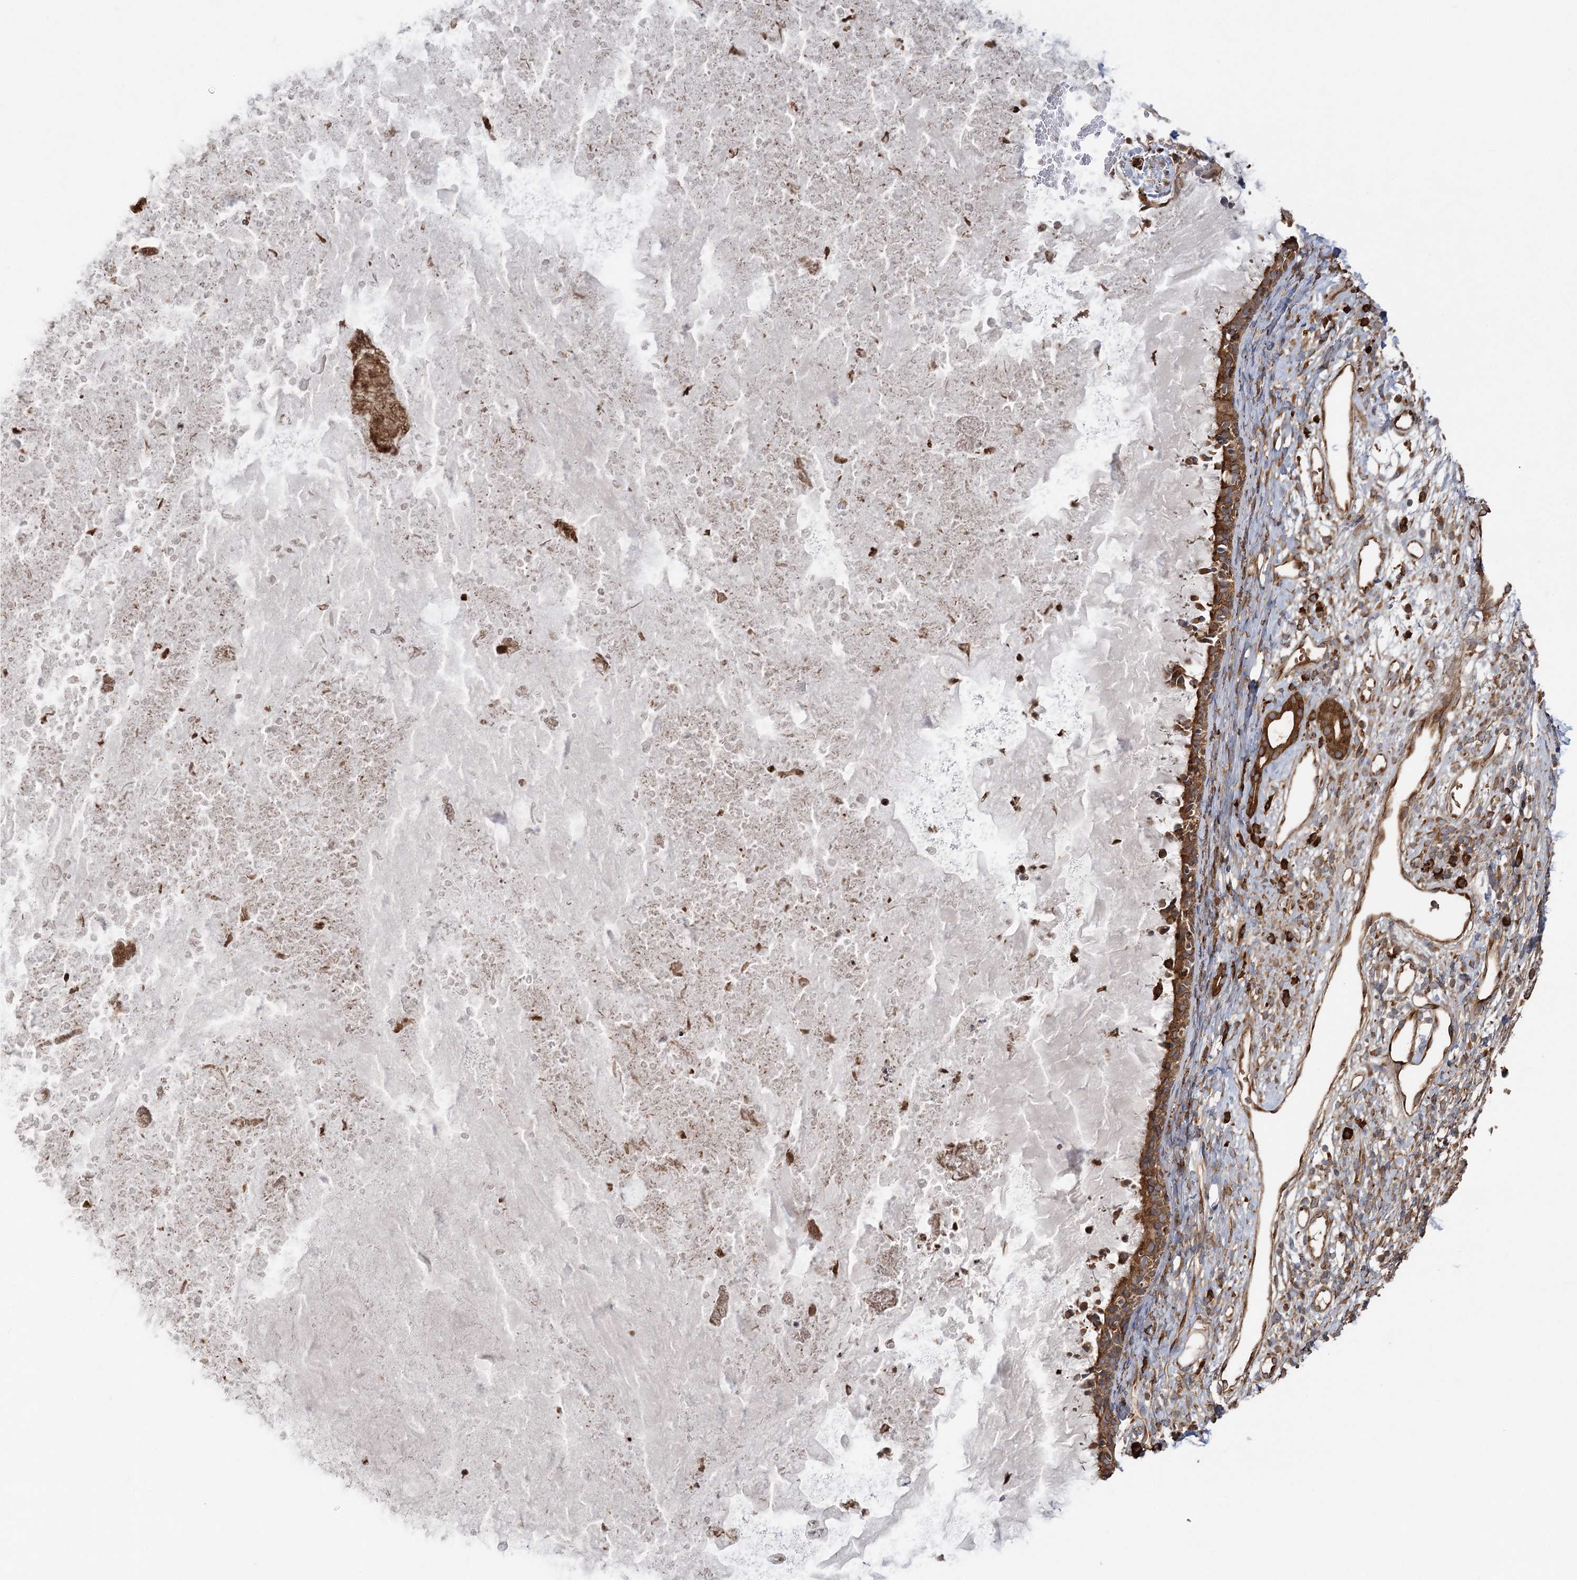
{"staining": {"intensity": "strong", "quantity": ">75%", "location": "cytoplasmic/membranous"}, "tissue": "nasopharynx", "cell_type": "Respiratory epithelial cells", "image_type": "normal", "snomed": [{"axis": "morphology", "description": "Normal tissue, NOS"}, {"axis": "topography", "description": "Nasopharynx"}], "caption": "Protein staining reveals strong cytoplasmic/membranous positivity in approximately >75% of respiratory epithelial cells in normal nasopharynx.", "gene": "ACAP2", "patient": {"sex": "male", "age": 22}}